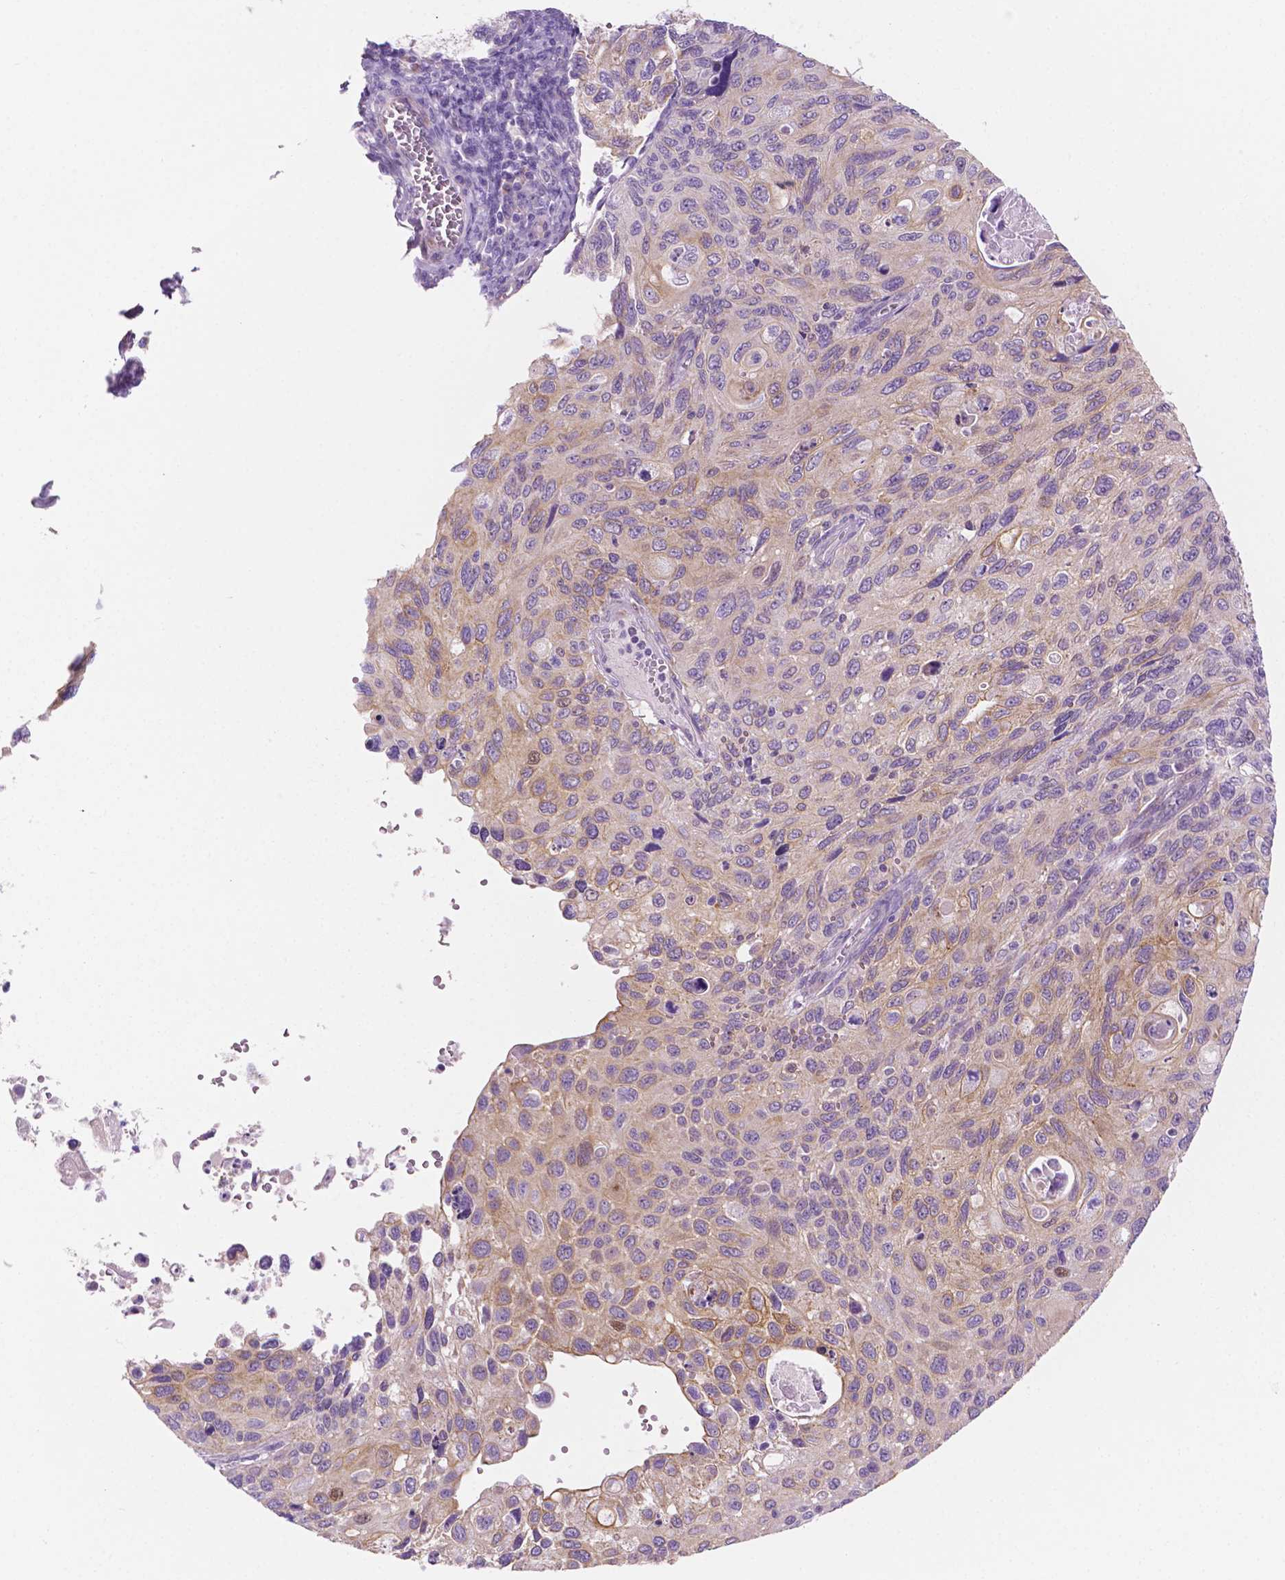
{"staining": {"intensity": "weak", "quantity": "25%-75%", "location": "cytoplasmic/membranous"}, "tissue": "cervical cancer", "cell_type": "Tumor cells", "image_type": "cancer", "snomed": [{"axis": "morphology", "description": "Squamous cell carcinoma, NOS"}, {"axis": "topography", "description": "Cervix"}], "caption": "Cervical cancer (squamous cell carcinoma) stained with a brown dye shows weak cytoplasmic/membranous positive positivity in about 25%-75% of tumor cells.", "gene": "EPPK1", "patient": {"sex": "female", "age": 70}}